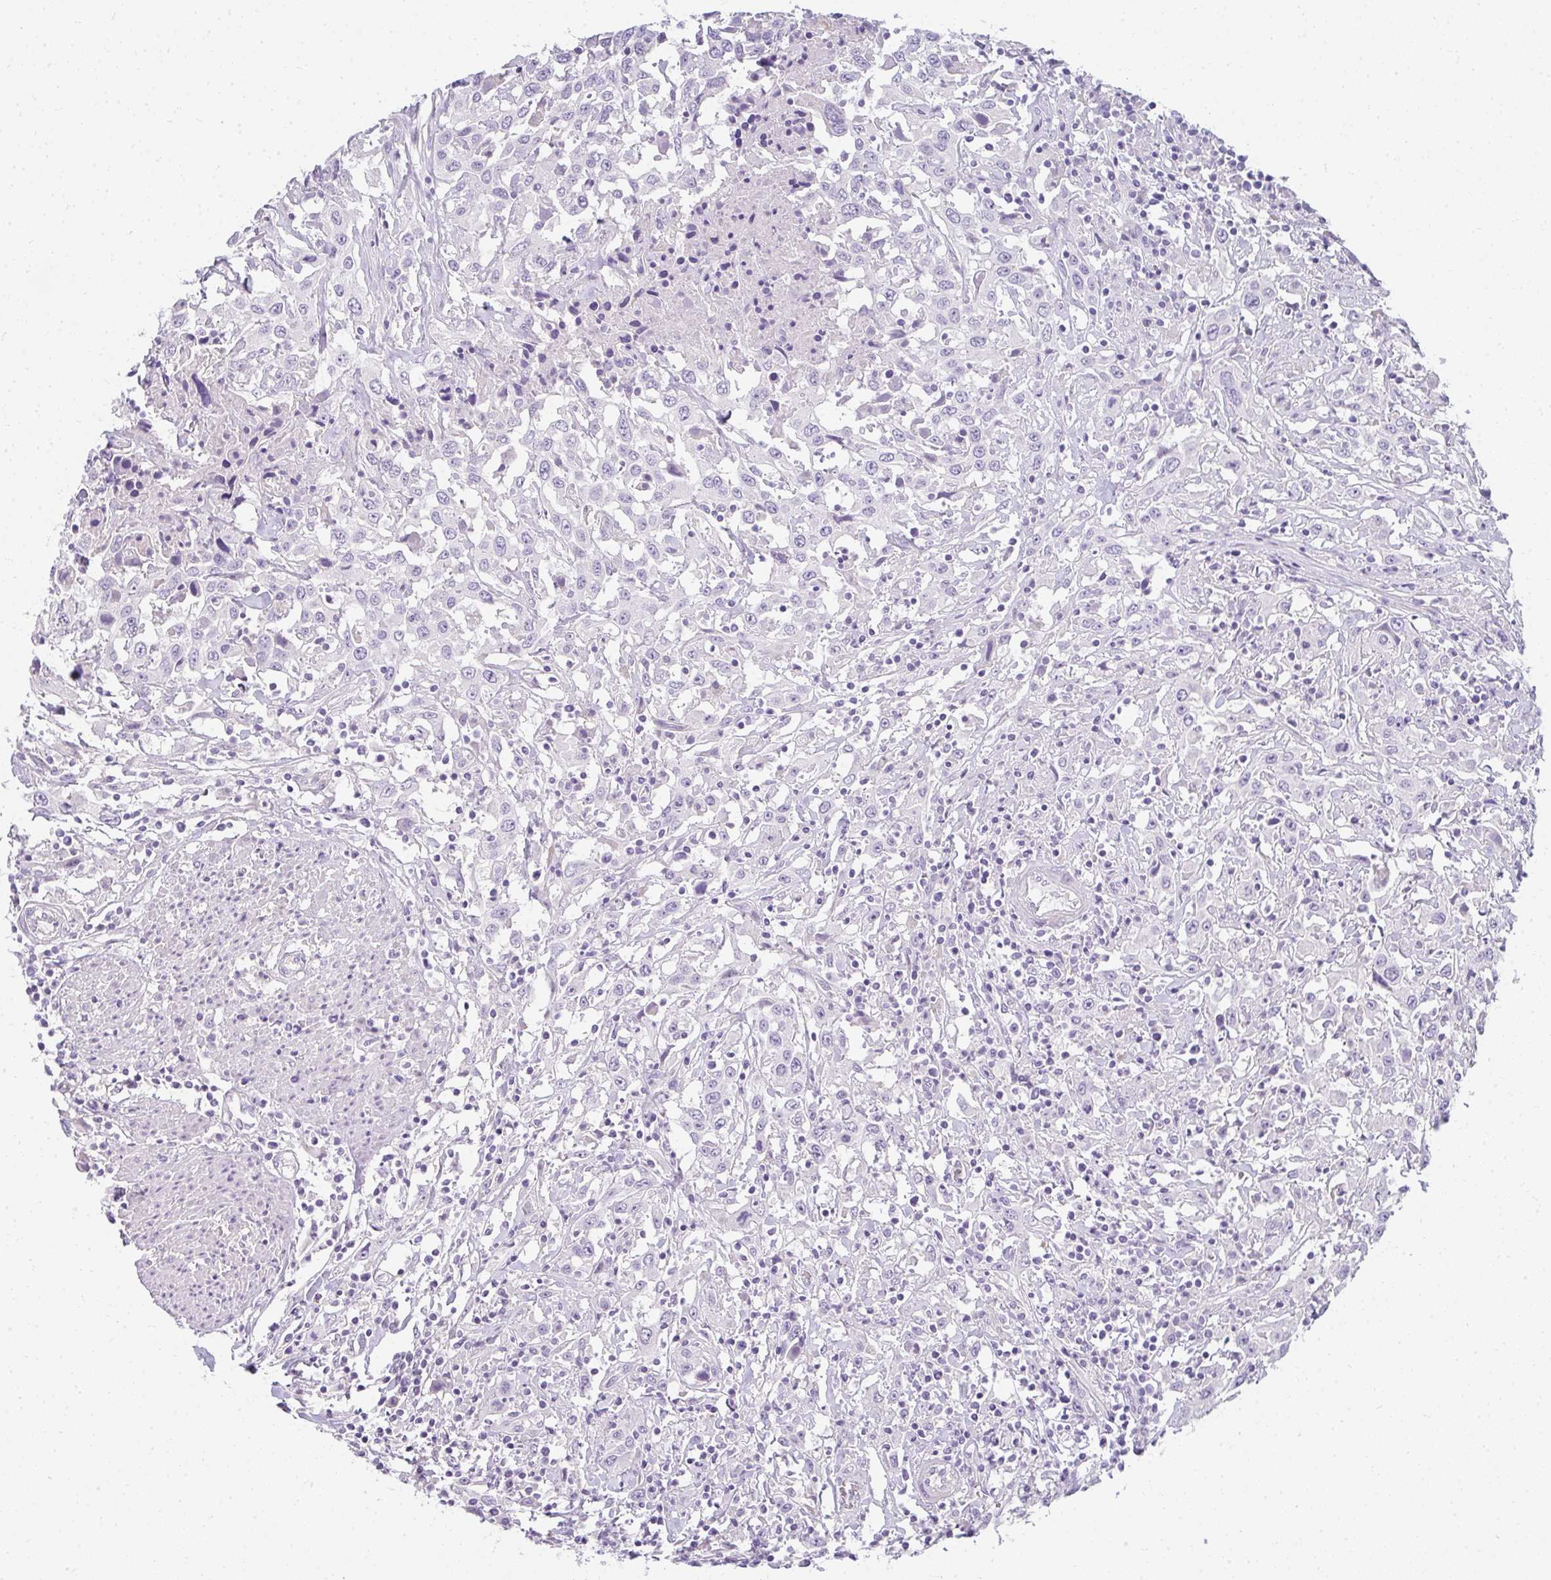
{"staining": {"intensity": "negative", "quantity": "none", "location": "none"}, "tissue": "urothelial cancer", "cell_type": "Tumor cells", "image_type": "cancer", "snomed": [{"axis": "morphology", "description": "Urothelial carcinoma, High grade"}, {"axis": "topography", "description": "Urinary bladder"}], "caption": "Urothelial cancer was stained to show a protein in brown. There is no significant positivity in tumor cells.", "gene": "PPP1R3G", "patient": {"sex": "male", "age": 61}}